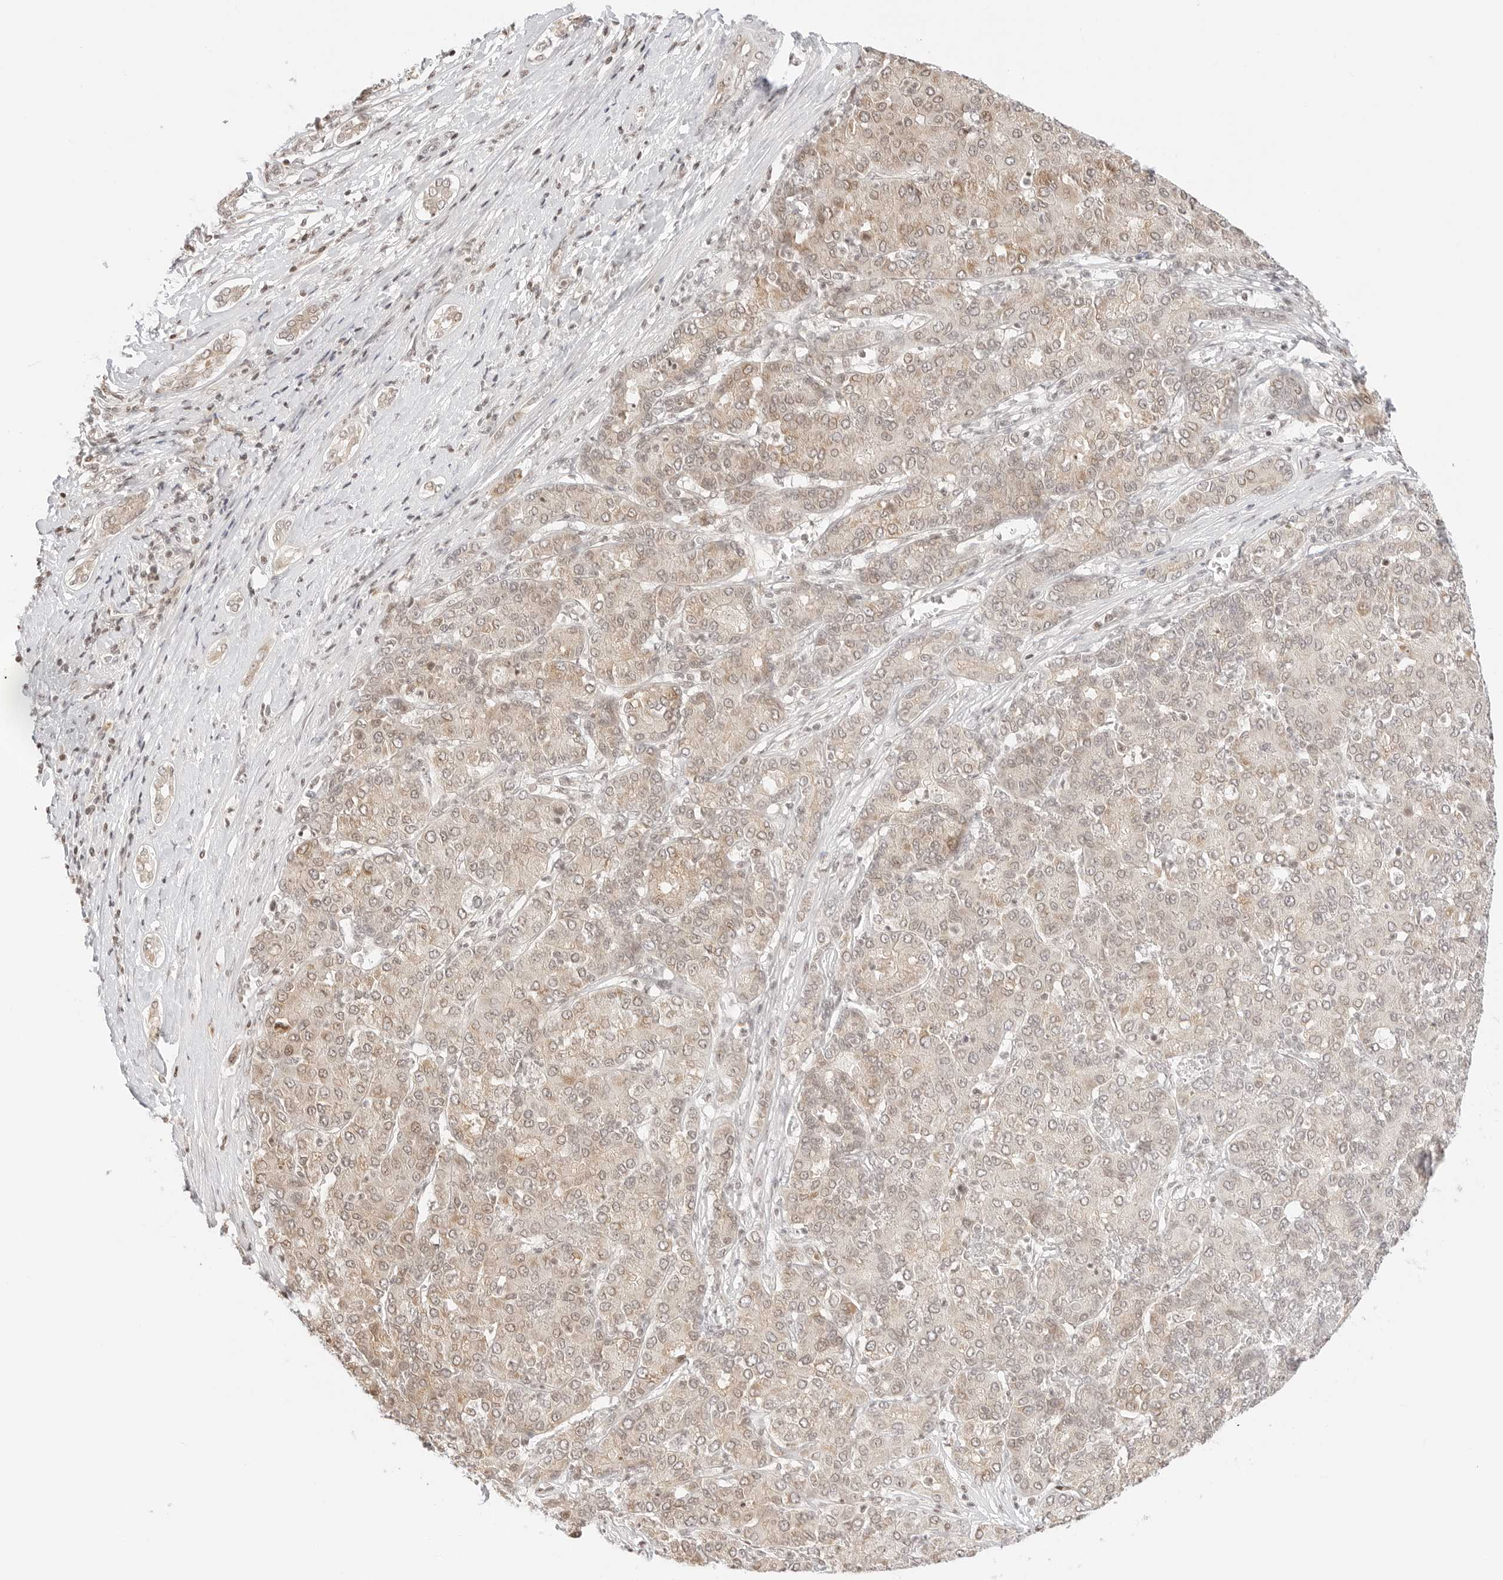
{"staining": {"intensity": "weak", "quantity": ">75%", "location": "cytoplasmic/membranous"}, "tissue": "liver cancer", "cell_type": "Tumor cells", "image_type": "cancer", "snomed": [{"axis": "morphology", "description": "Carcinoma, Hepatocellular, NOS"}, {"axis": "topography", "description": "Liver"}], "caption": "Liver cancer stained with immunohistochemistry reveals weak cytoplasmic/membranous staining in about >75% of tumor cells. Using DAB (brown) and hematoxylin (blue) stains, captured at high magnification using brightfield microscopy.", "gene": "RPS6KL1", "patient": {"sex": "male", "age": 65}}